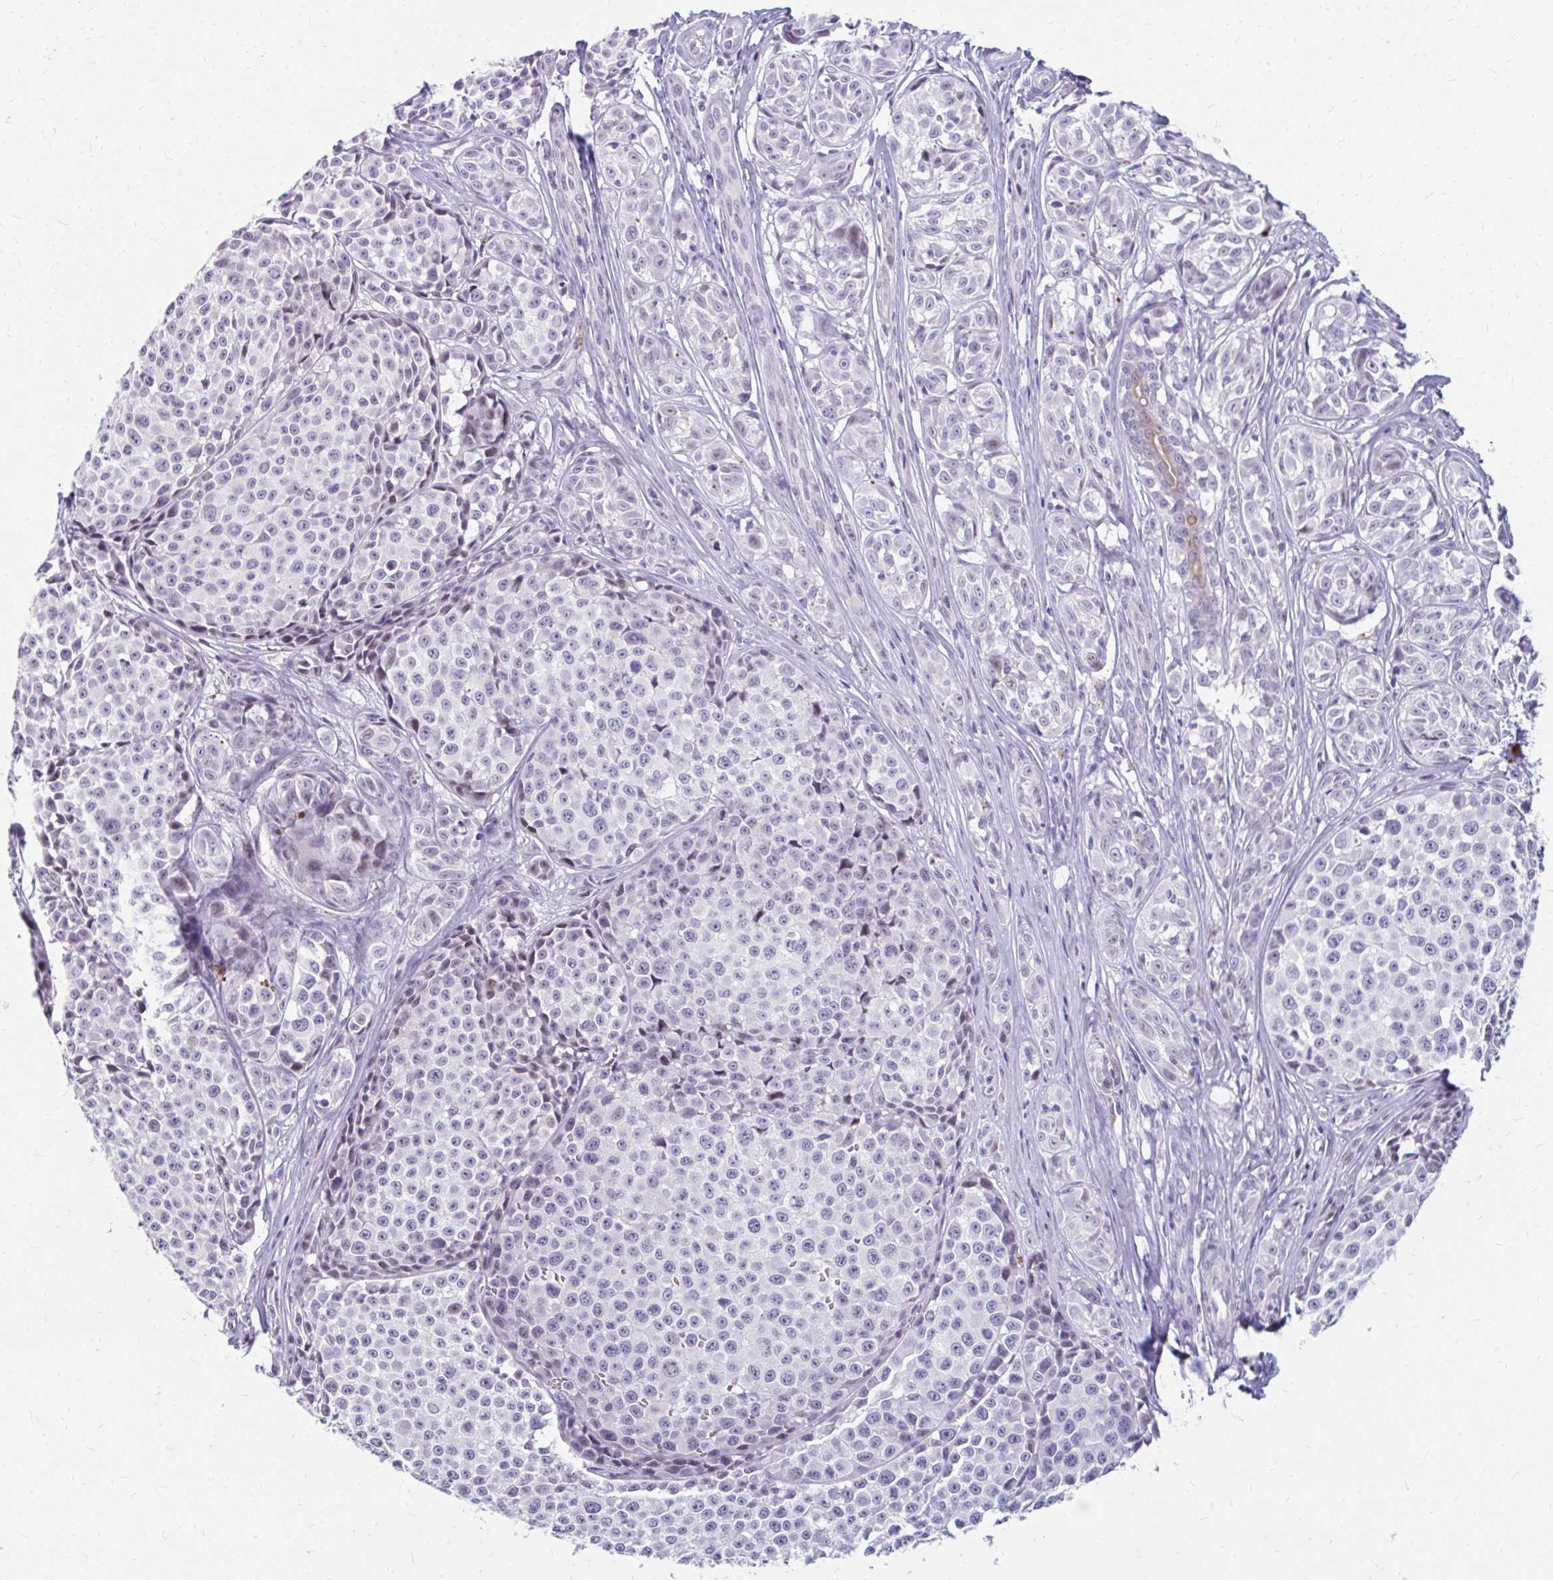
{"staining": {"intensity": "negative", "quantity": "none", "location": "none"}, "tissue": "melanoma", "cell_type": "Tumor cells", "image_type": "cancer", "snomed": [{"axis": "morphology", "description": "Malignant melanoma, NOS"}, {"axis": "topography", "description": "Skin"}], "caption": "Malignant melanoma stained for a protein using immunohistochemistry (IHC) reveals no staining tumor cells.", "gene": "RGS16", "patient": {"sex": "female", "age": 35}}